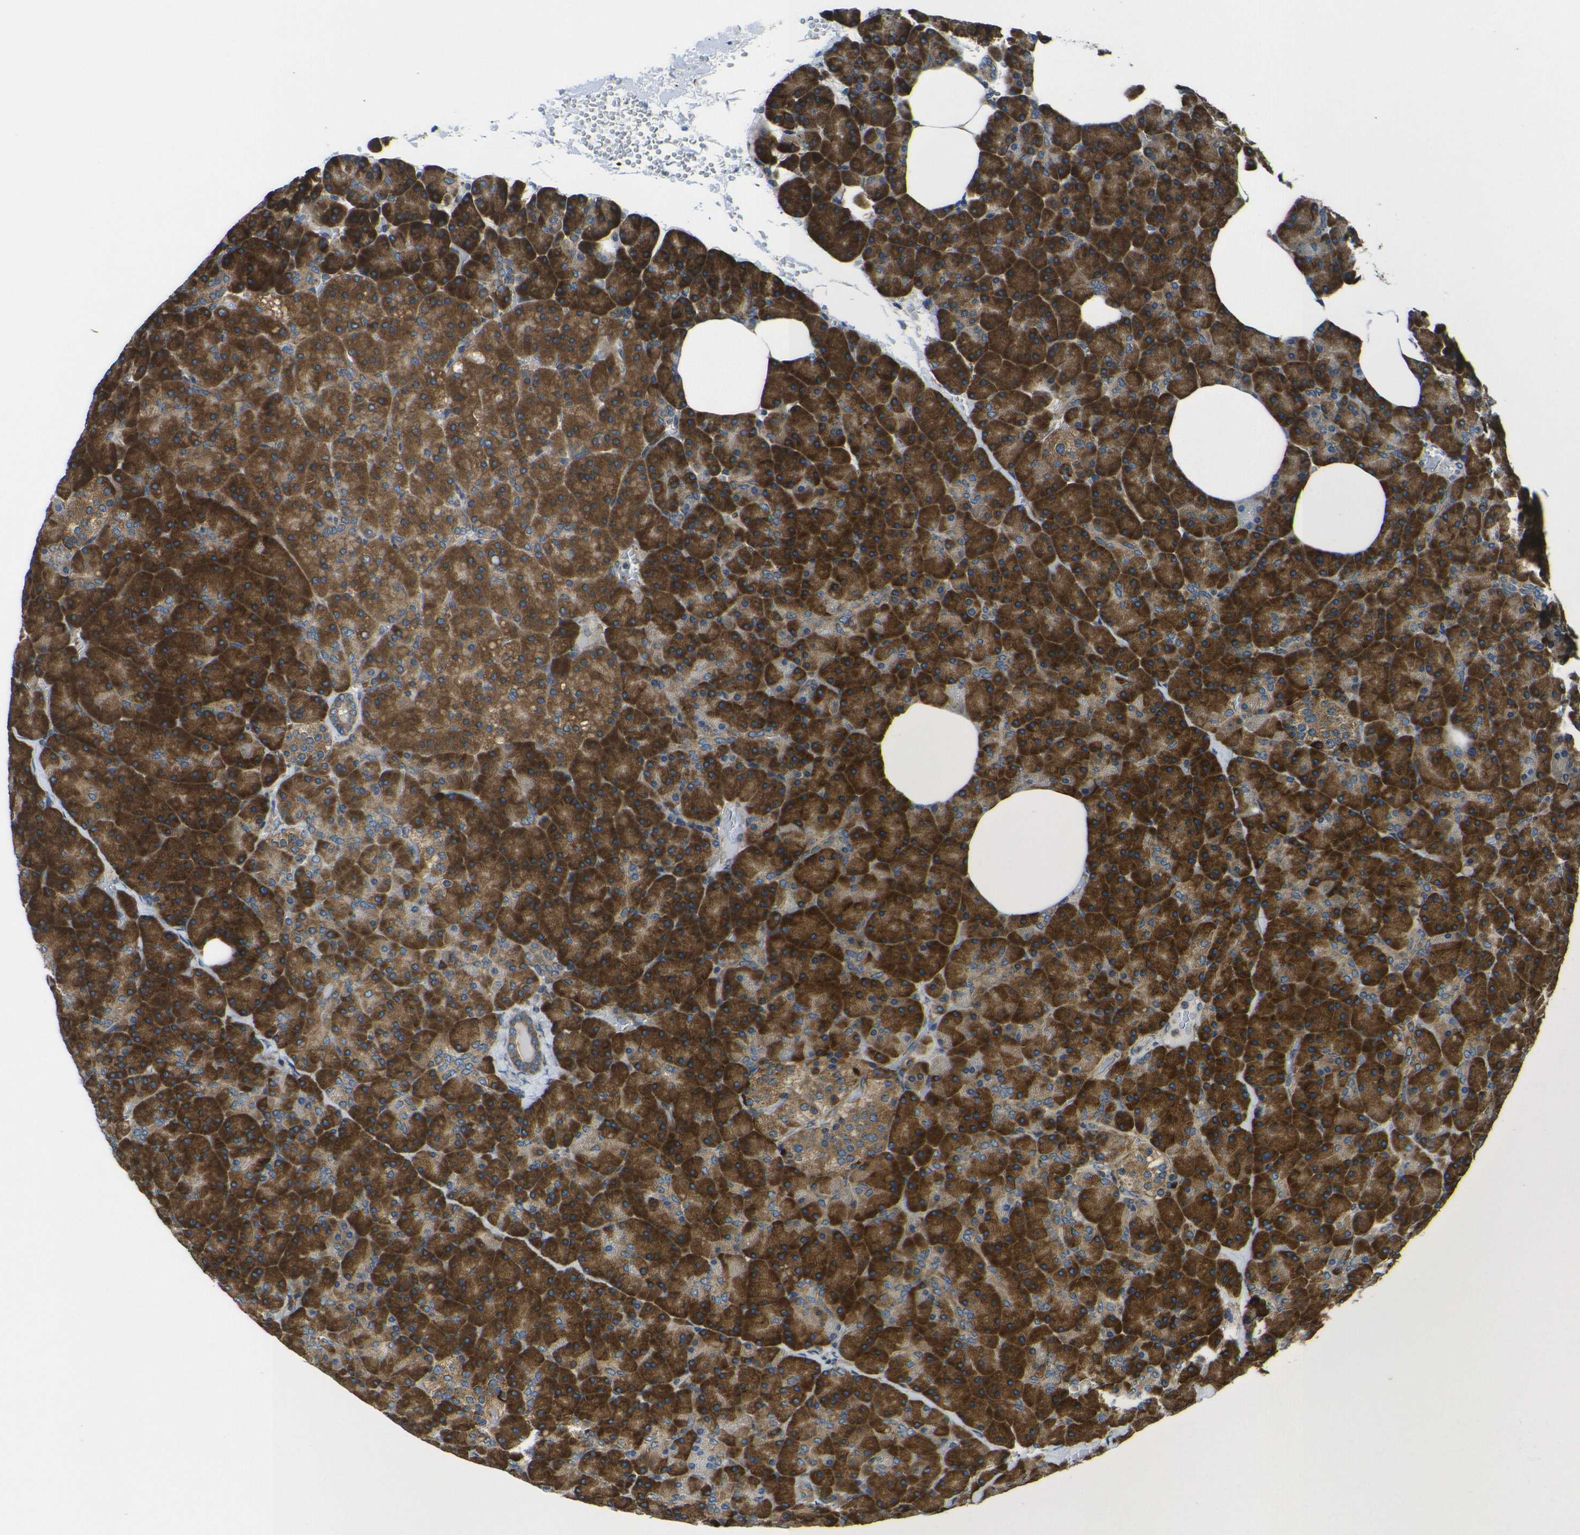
{"staining": {"intensity": "strong", "quantity": ">75%", "location": "cytoplasmic/membranous"}, "tissue": "pancreas", "cell_type": "Exocrine glandular cells", "image_type": "normal", "snomed": [{"axis": "morphology", "description": "Normal tissue, NOS"}, {"axis": "topography", "description": "Pancreas"}], "caption": "There is high levels of strong cytoplasmic/membranous expression in exocrine glandular cells of unremarkable pancreas, as demonstrated by immunohistochemical staining (brown color).", "gene": "RPSA", "patient": {"sex": "female", "age": 35}}